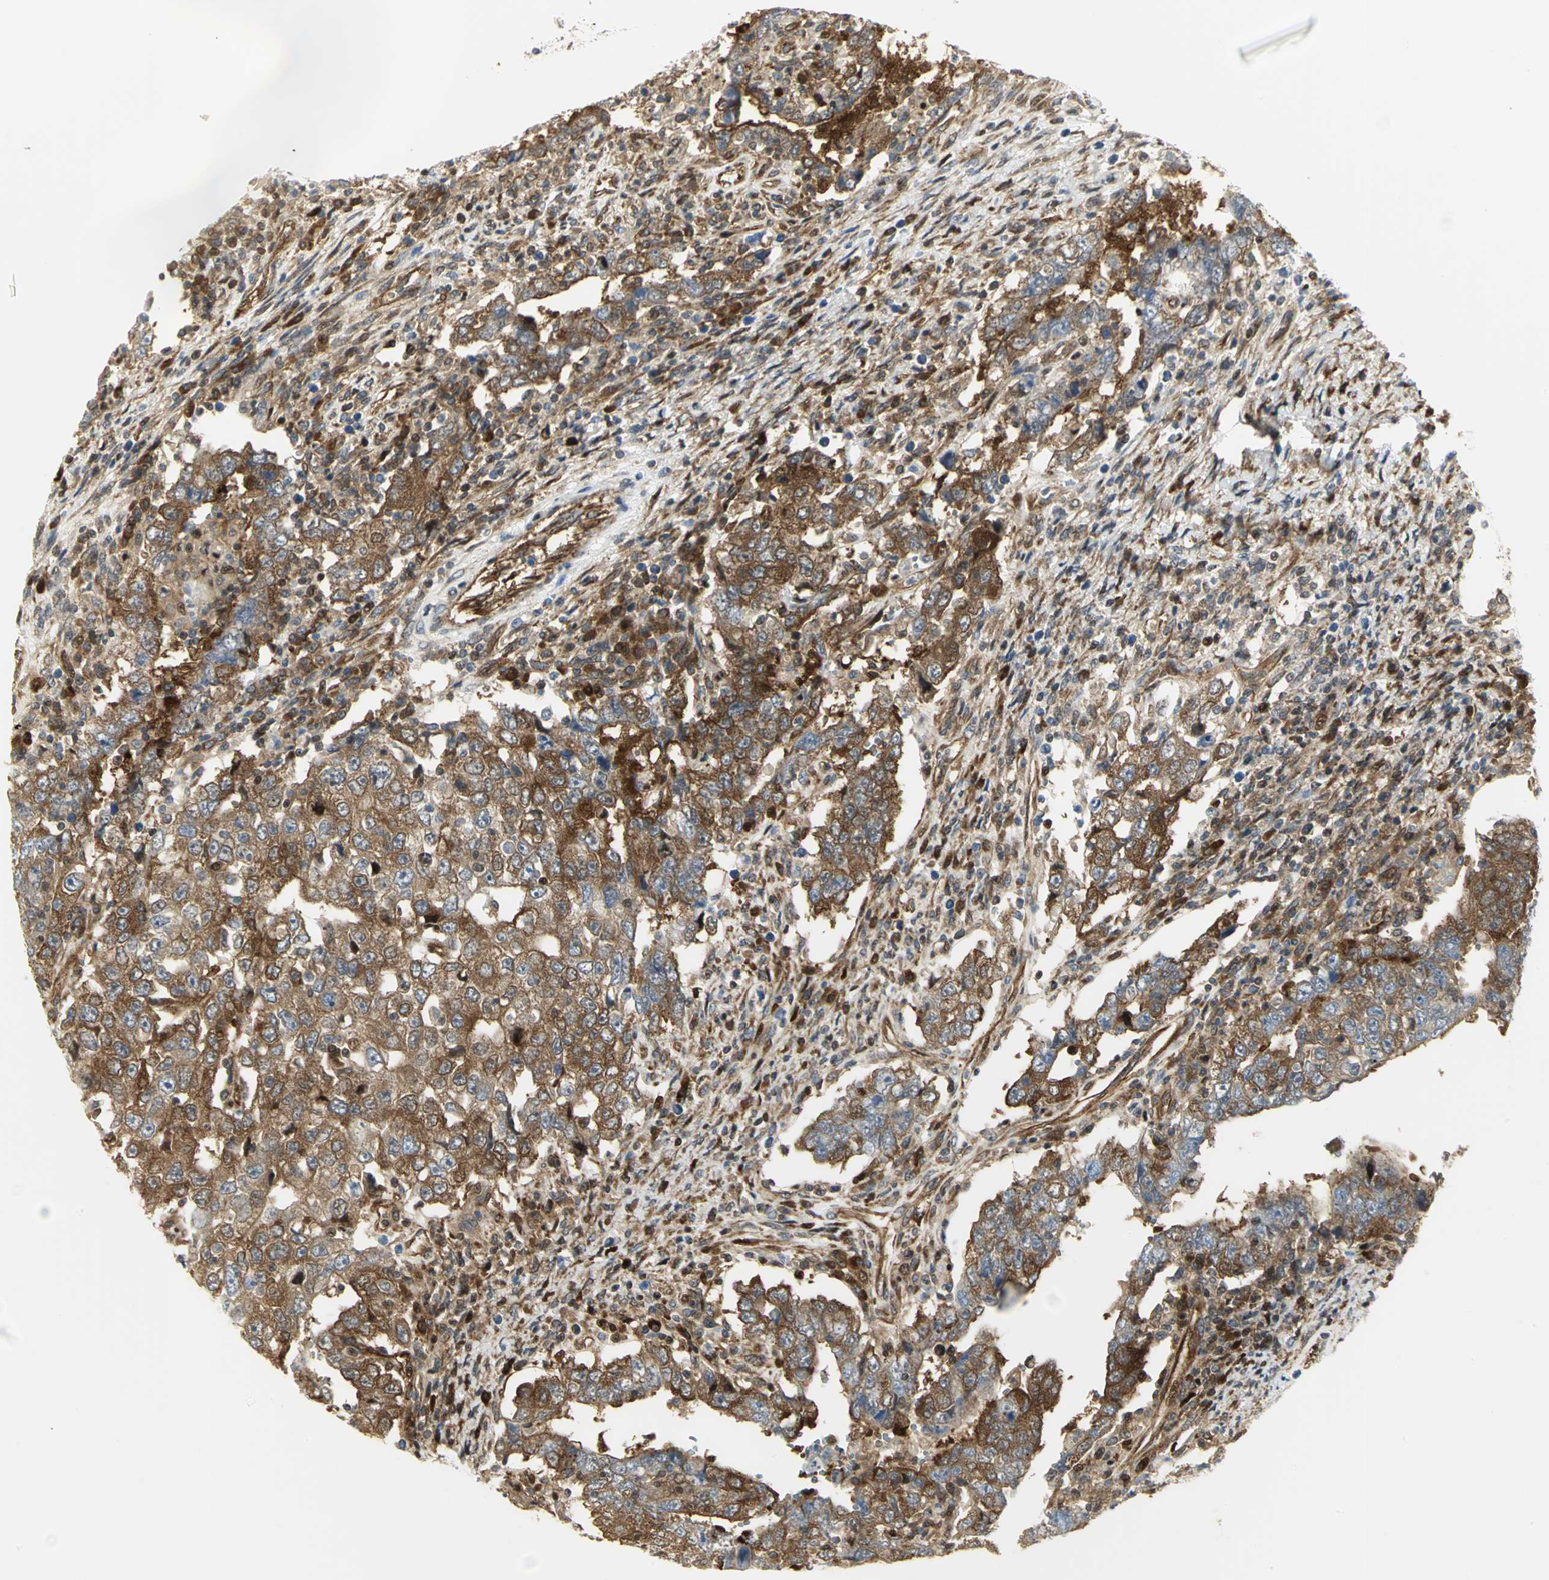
{"staining": {"intensity": "moderate", "quantity": ">75%", "location": "cytoplasmic/membranous"}, "tissue": "testis cancer", "cell_type": "Tumor cells", "image_type": "cancer", "snomed": [{"axis": "morphology", "description": "Carcinoma, Embryonal, NOS"}, {"axis": "topography", "description": "Testis"}], "caption": "There is medium levels of moderate cytoplasmic/membranous staining in tumor cells of testis cancer, as demonstrated by immunohistochemical staining (brown color).", "gene": "EEA1", "patient": {"sex": "male", "age": 26}}